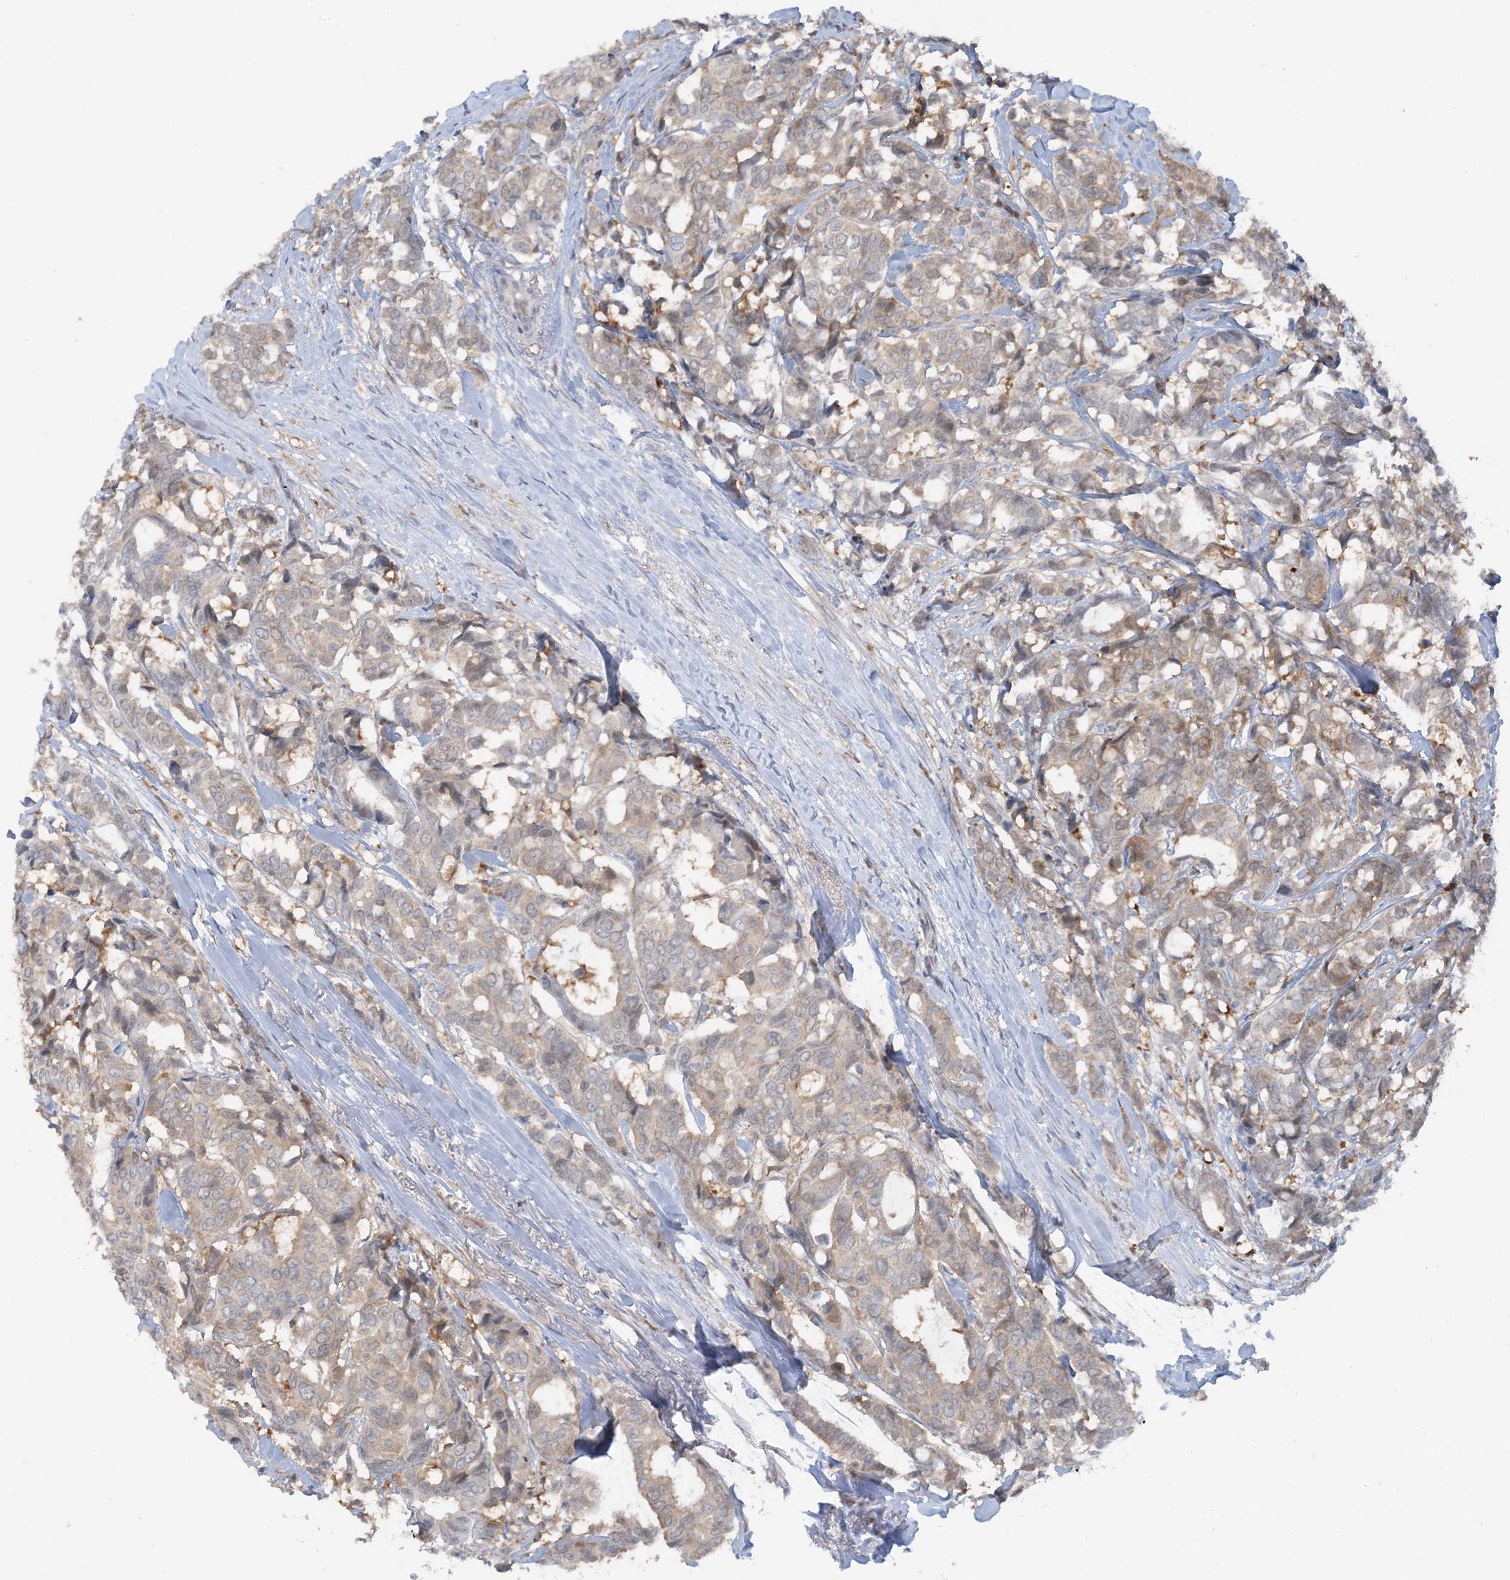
{"staining": {"intensity": "weak", "quantity": "<25%", "location": "cytoplasmic/membranous"}, "tissue": "breast cancer", "cell_type": "Tumor cells", "image_type": "cancer", "snomed": [{"axis": "morphology", "description": "Duct carcinoma"}, {"axis": "topography", "description": "Breast"}], "caption": "Immunohistochemistry micrograph of breast cancer stained for a protein (brown), which demonstrates no staining in tumor cells.", "gene": "OGA", "patient": {"sex": "female", "age": 87}}